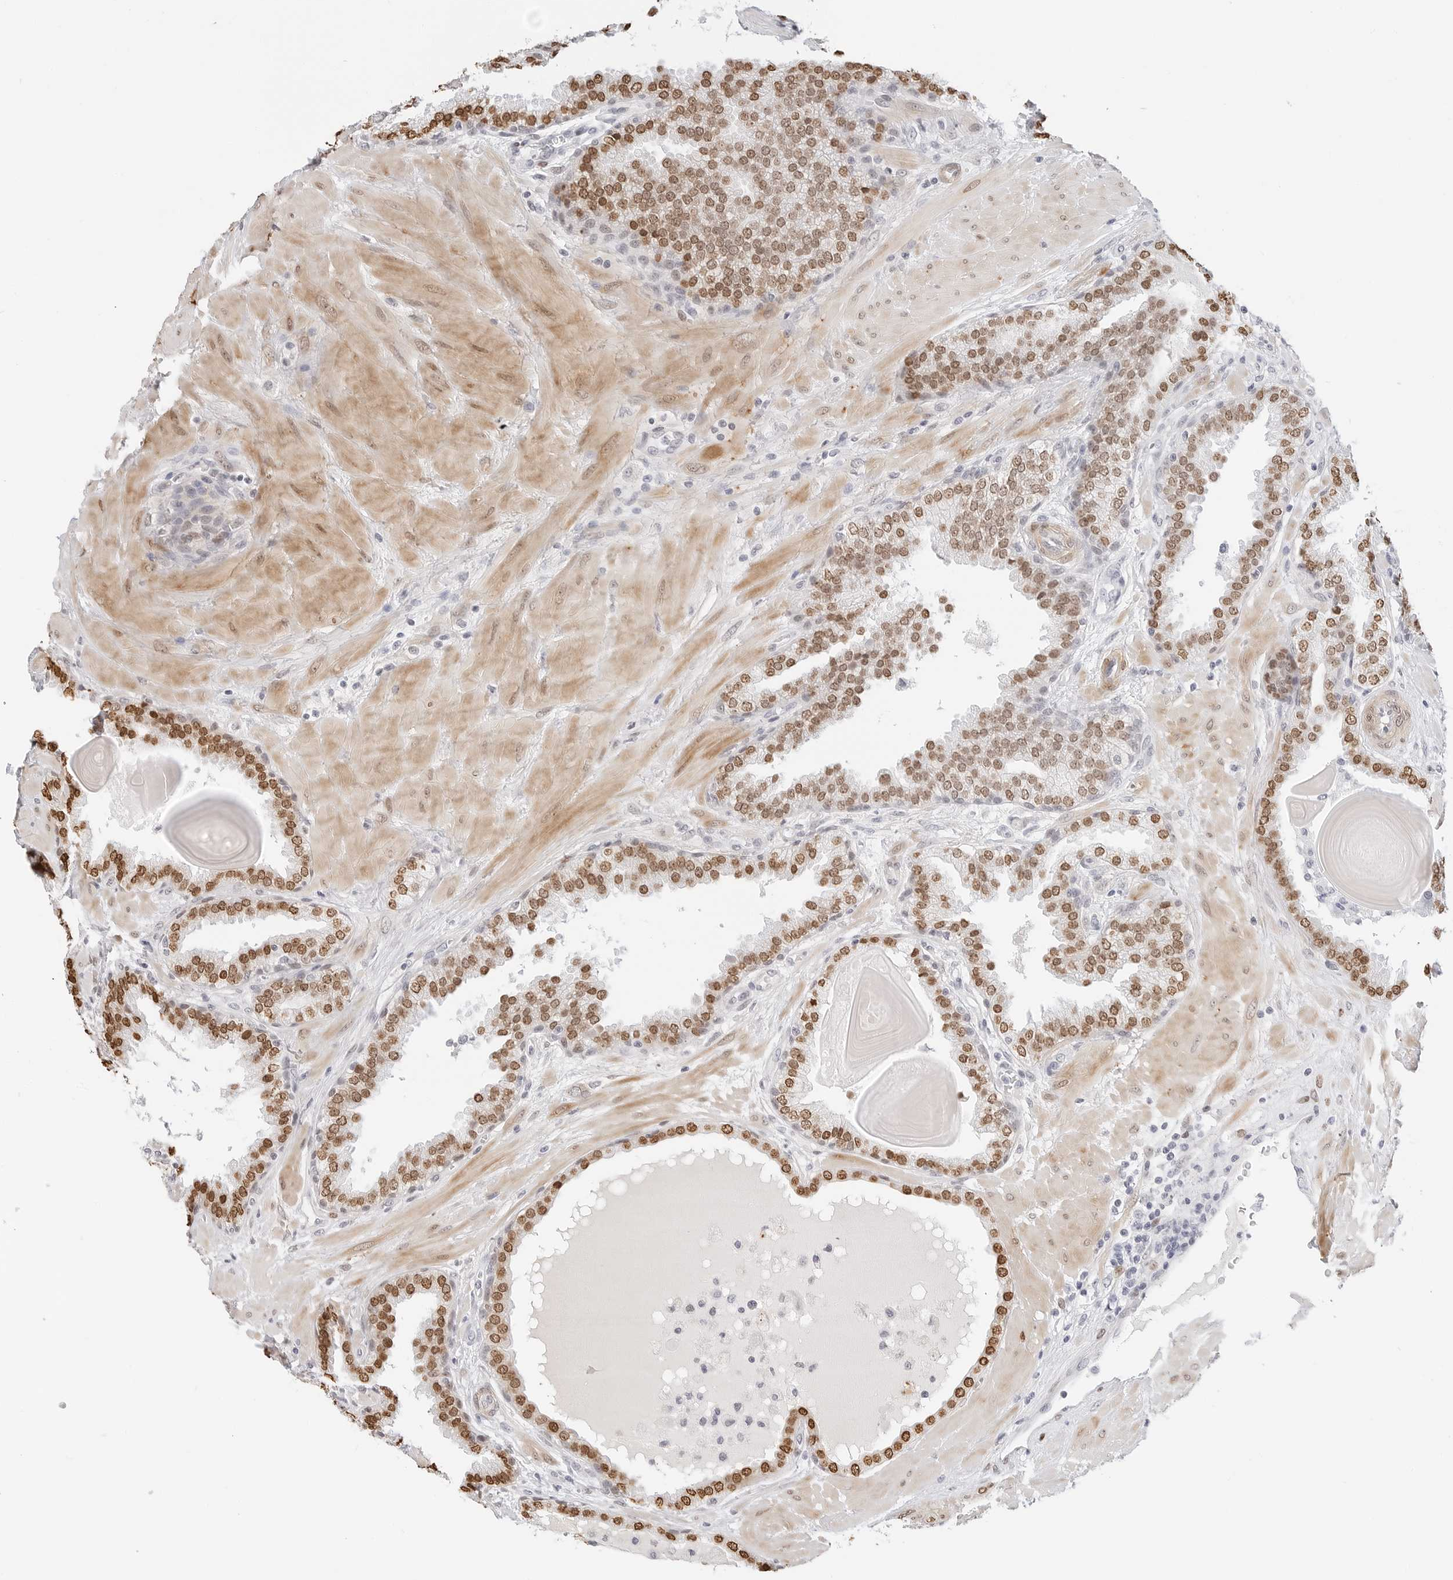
{"staining": {"intensity": "strong", "quantity": ">75%", "location": "nuclear"}, "tissue": "prostate", "cell_type": "Glandular cells", "image_type": "normal", "snomed": [{"axis": "morphology", "description": "Normal tissue, NOS"}, {"axis": "topography", "description": "Prostate"}], "caption": "Prostate stained with IHC reveals strong nuclear expression in approximately >75% of glandular cells.", "gene": "SPIDR", "patient": {"sex": "male", "age": 51}}